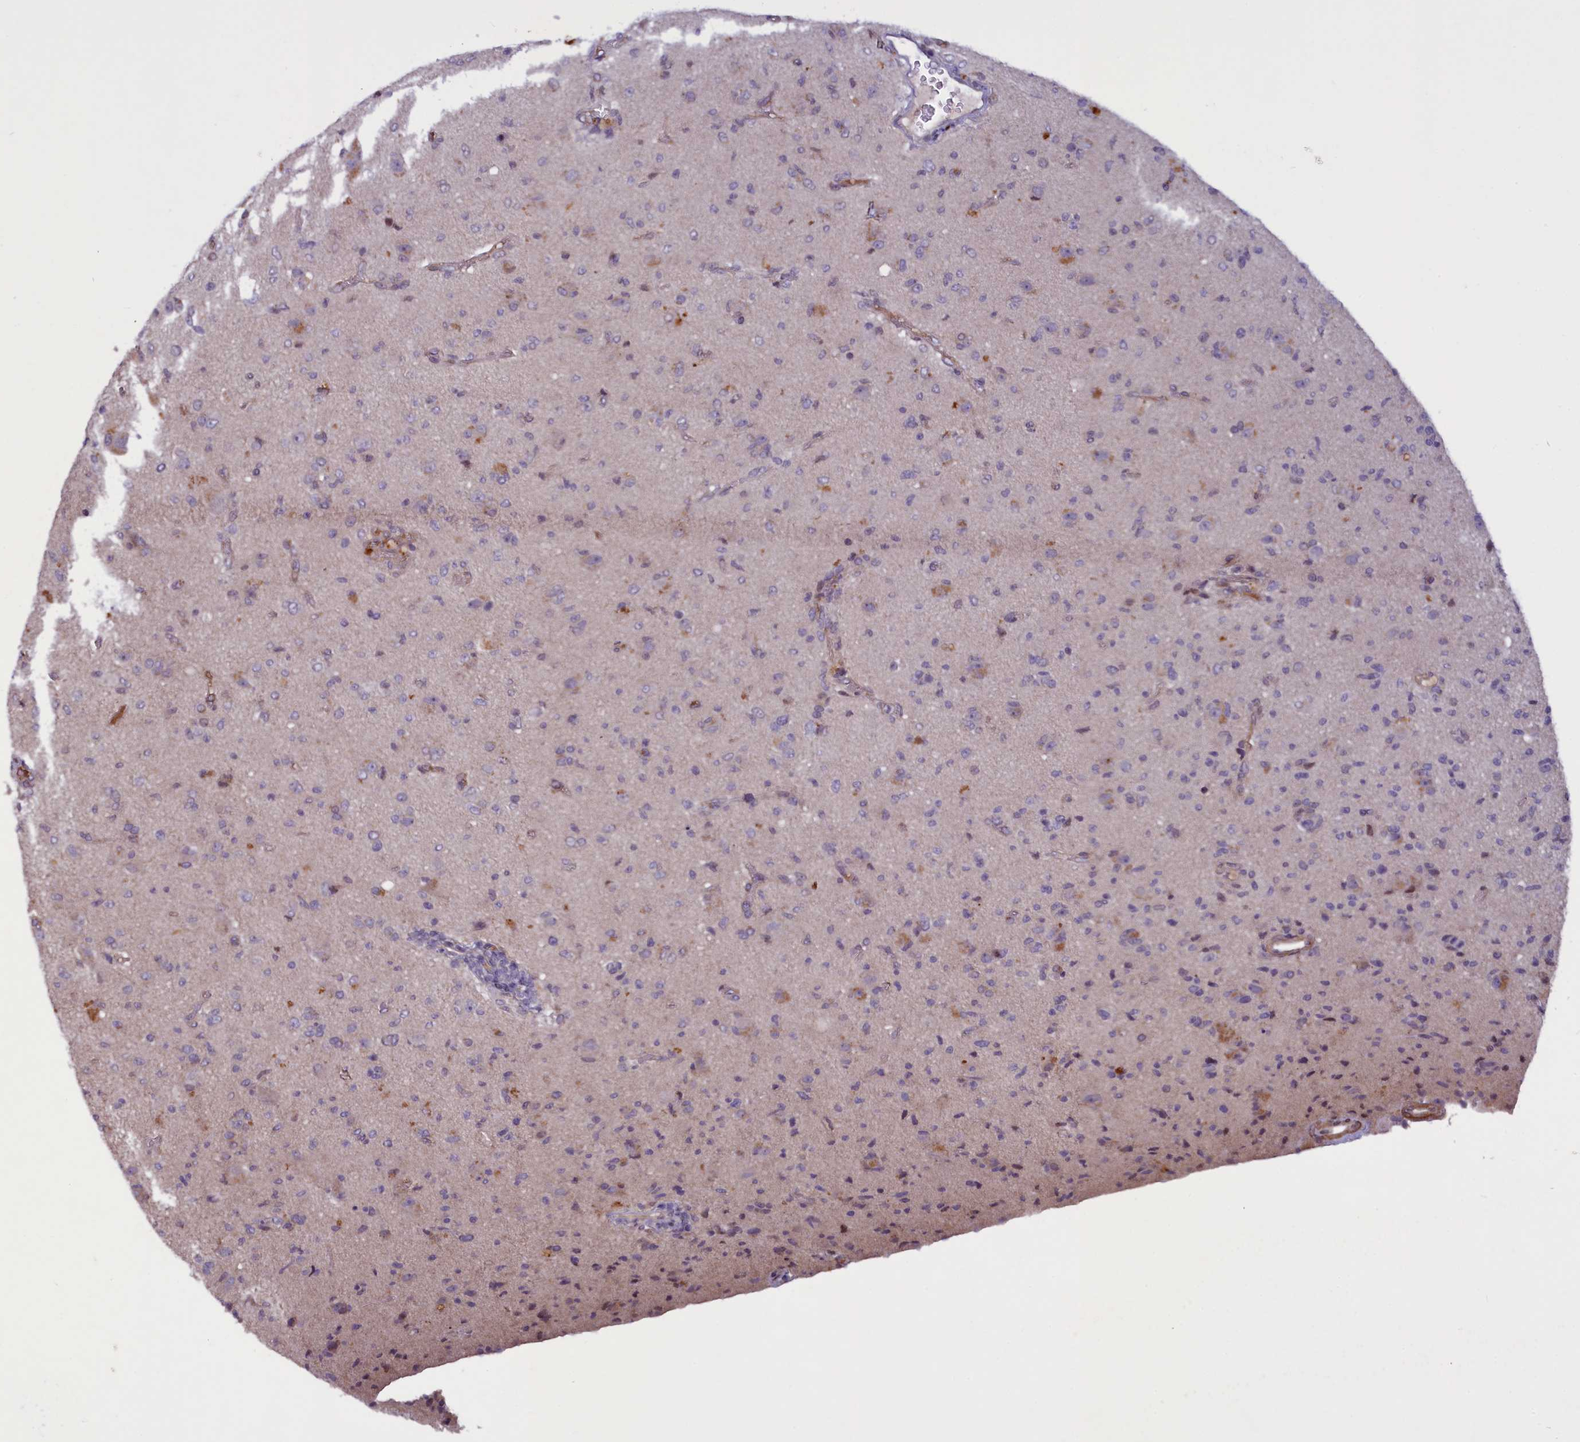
{"staining": {"intensity": "negative", "quantity": "none", "location": "none"}, "tissue": "glioma", "cell_type": "Tumor cells", "image_type": "cancer", "snomed": [{"axis": "morphology", "description": "Glioma, malignant, High grade"}, {"axis": "topography", "description": "Brain"}], "caption": "Photomicrograph shows no significant protein expression in tumor cells of glioma.", "gene": "MAN2C1", "patient": {"sex": "female", "age": 57}}